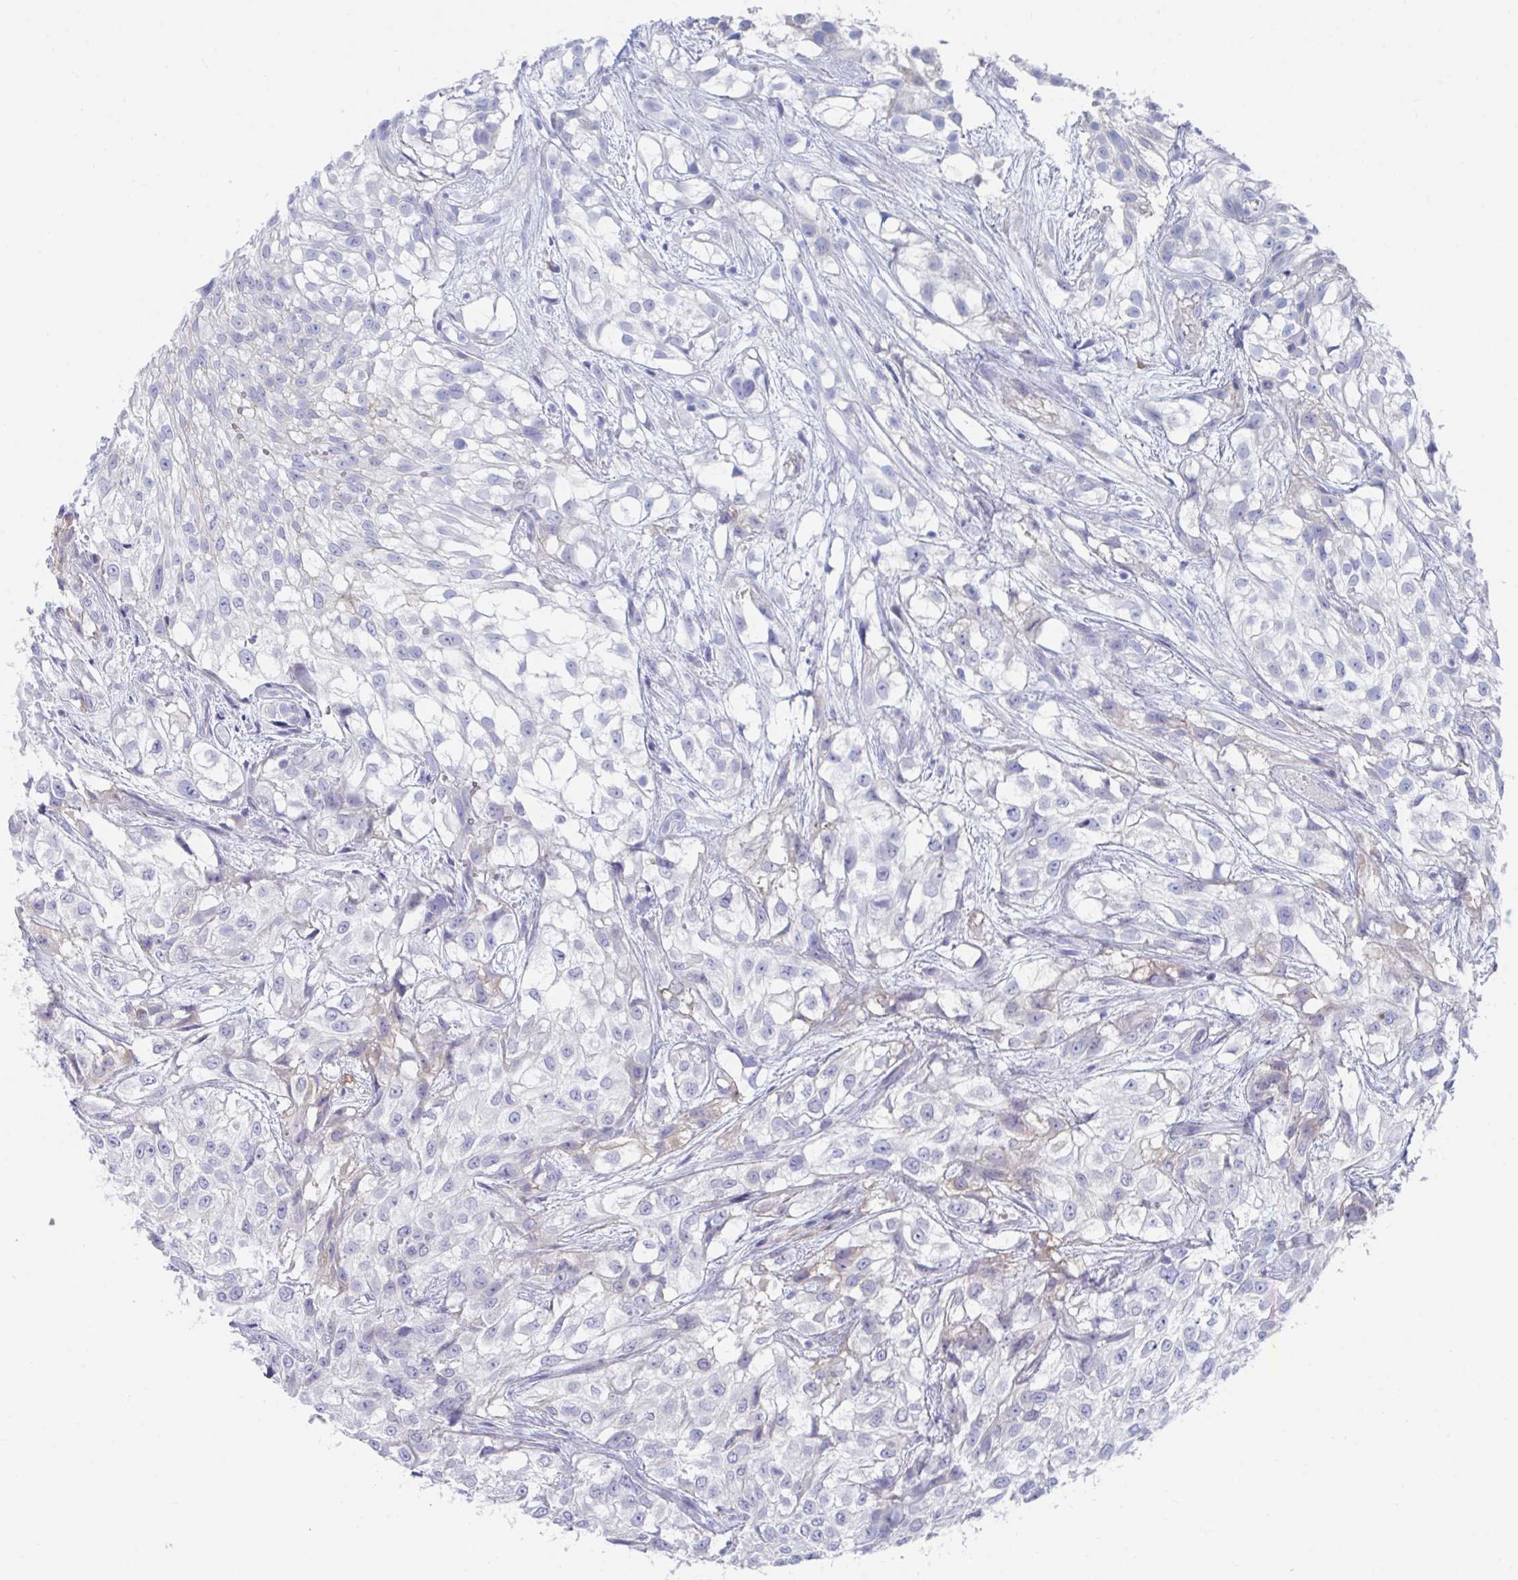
{"staining": {"intensity": "negative", "quantity": "none", "location": "none"}, "tissue": "urothelial cancer", "cell_type": "Tumor cells", "image_type": "cancer", "snomed": [{"axis": "morphology", "description": "Urothelial carcinoma, High grade"}, {"axis": "topography", "description": "Urinary bladder"}], "caption": "DAB (3,3'-diaminobenzidine) immunohistochemical staining of urothelial cancer demonstrates no significant expression in tumor cells. (Brightfield microscopy of DAB immunohistochemistry (IHC) at high magnification).", "gene": "TNFAIP6", "patient": {"sex": "male", "age": 56}}